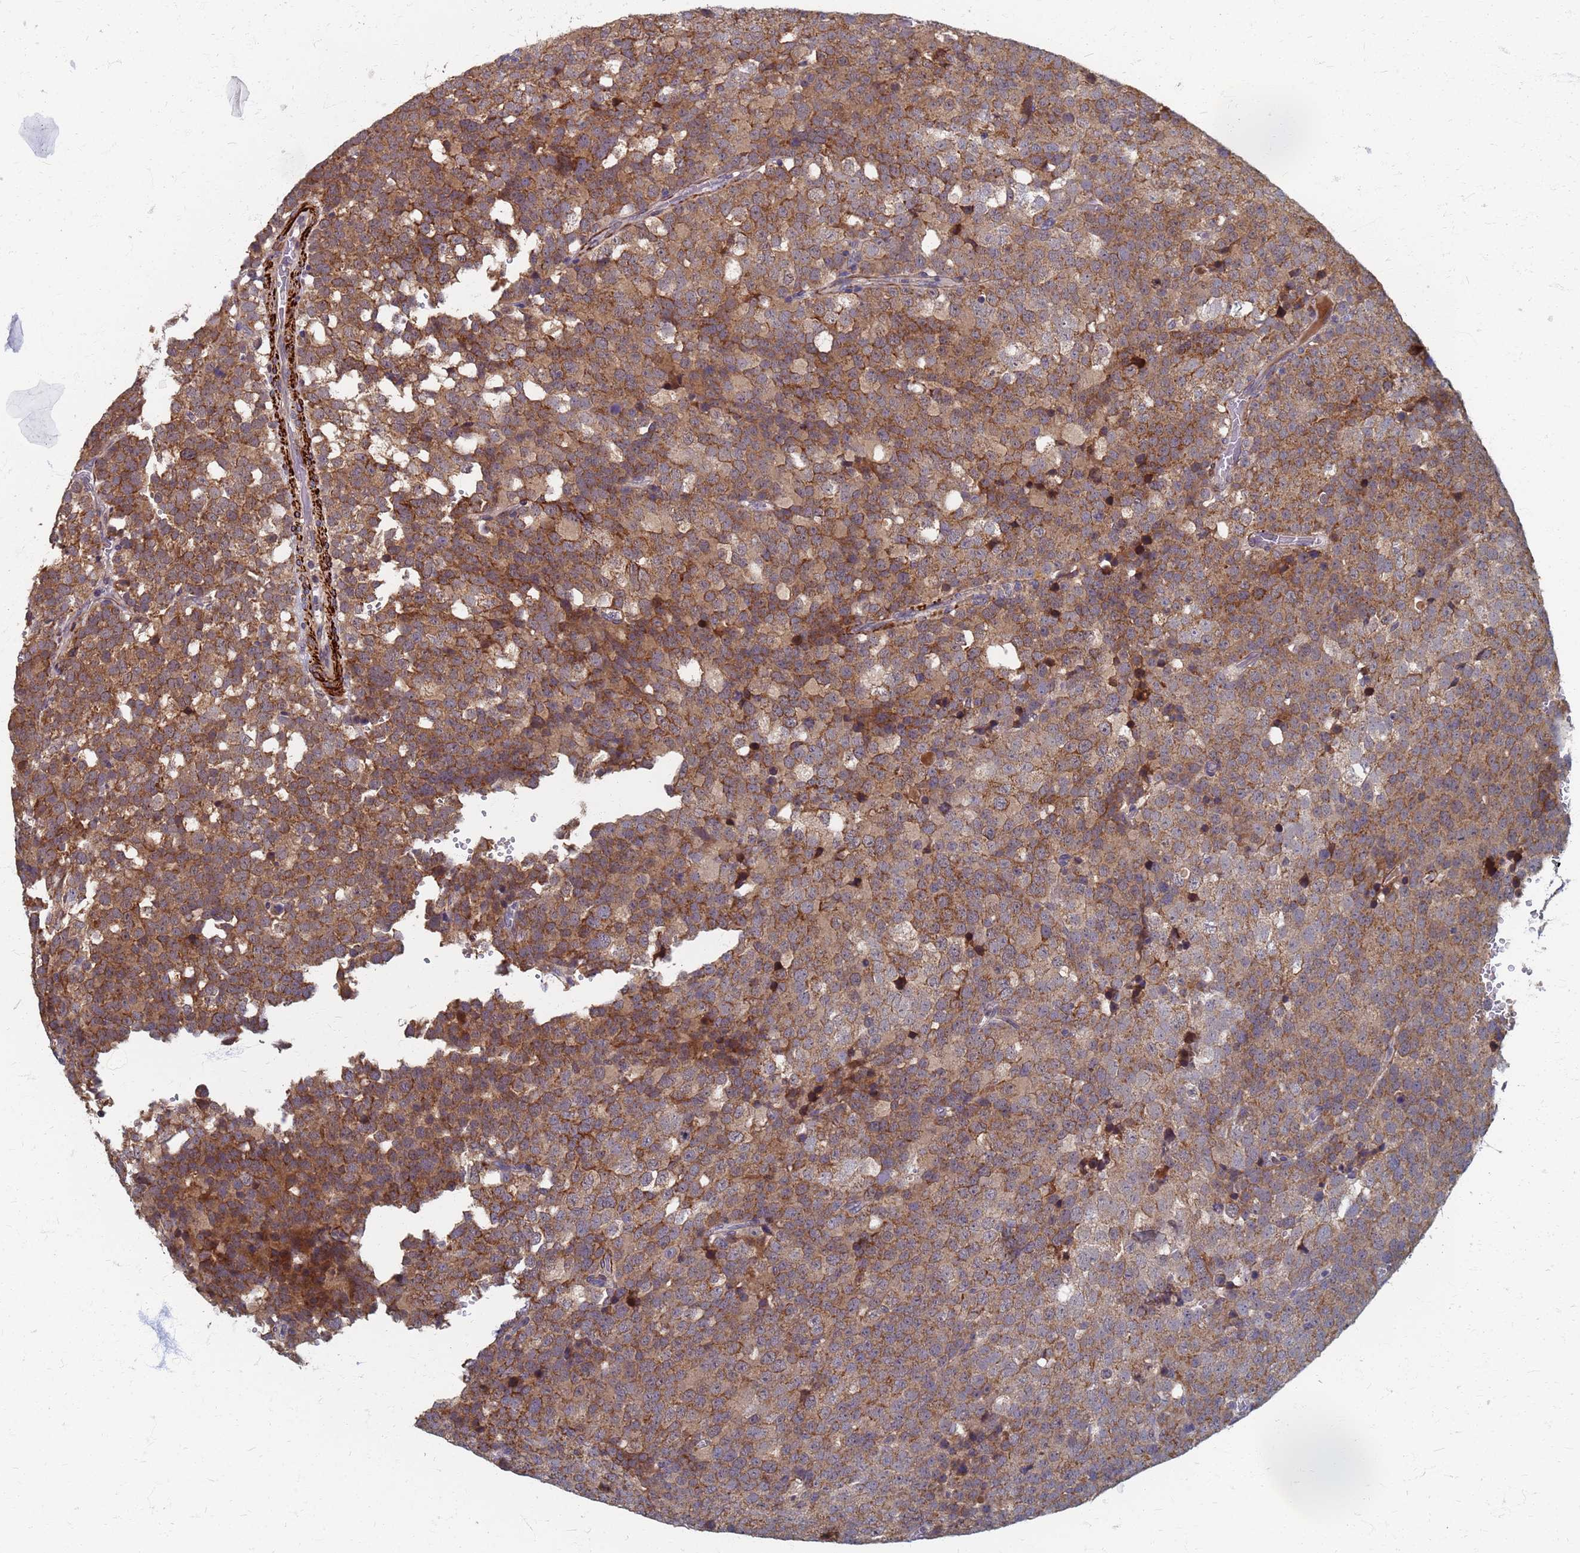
{"staining": {"intensity": "moderate", "quantity": ">75%", "location": "cytoplasmic/membranous"}, "tissue": "testis cancer", "cell_type": "Tumor cells", "image_type": "cancer", "snomed": [{"axis": "morphology", "description": "Seminoma, NOS"}, {"axis": "topography", "description": "Testis"}], "caption": "Immunohistochemical staining of testis cancer (seminoma) demonstrates medium levels of moderate cytoplasmic/membranous protein expression in about >75% of tumor cells.", "gene": "ATPAF1", "patient": {"sex": "male", "age": 71}}